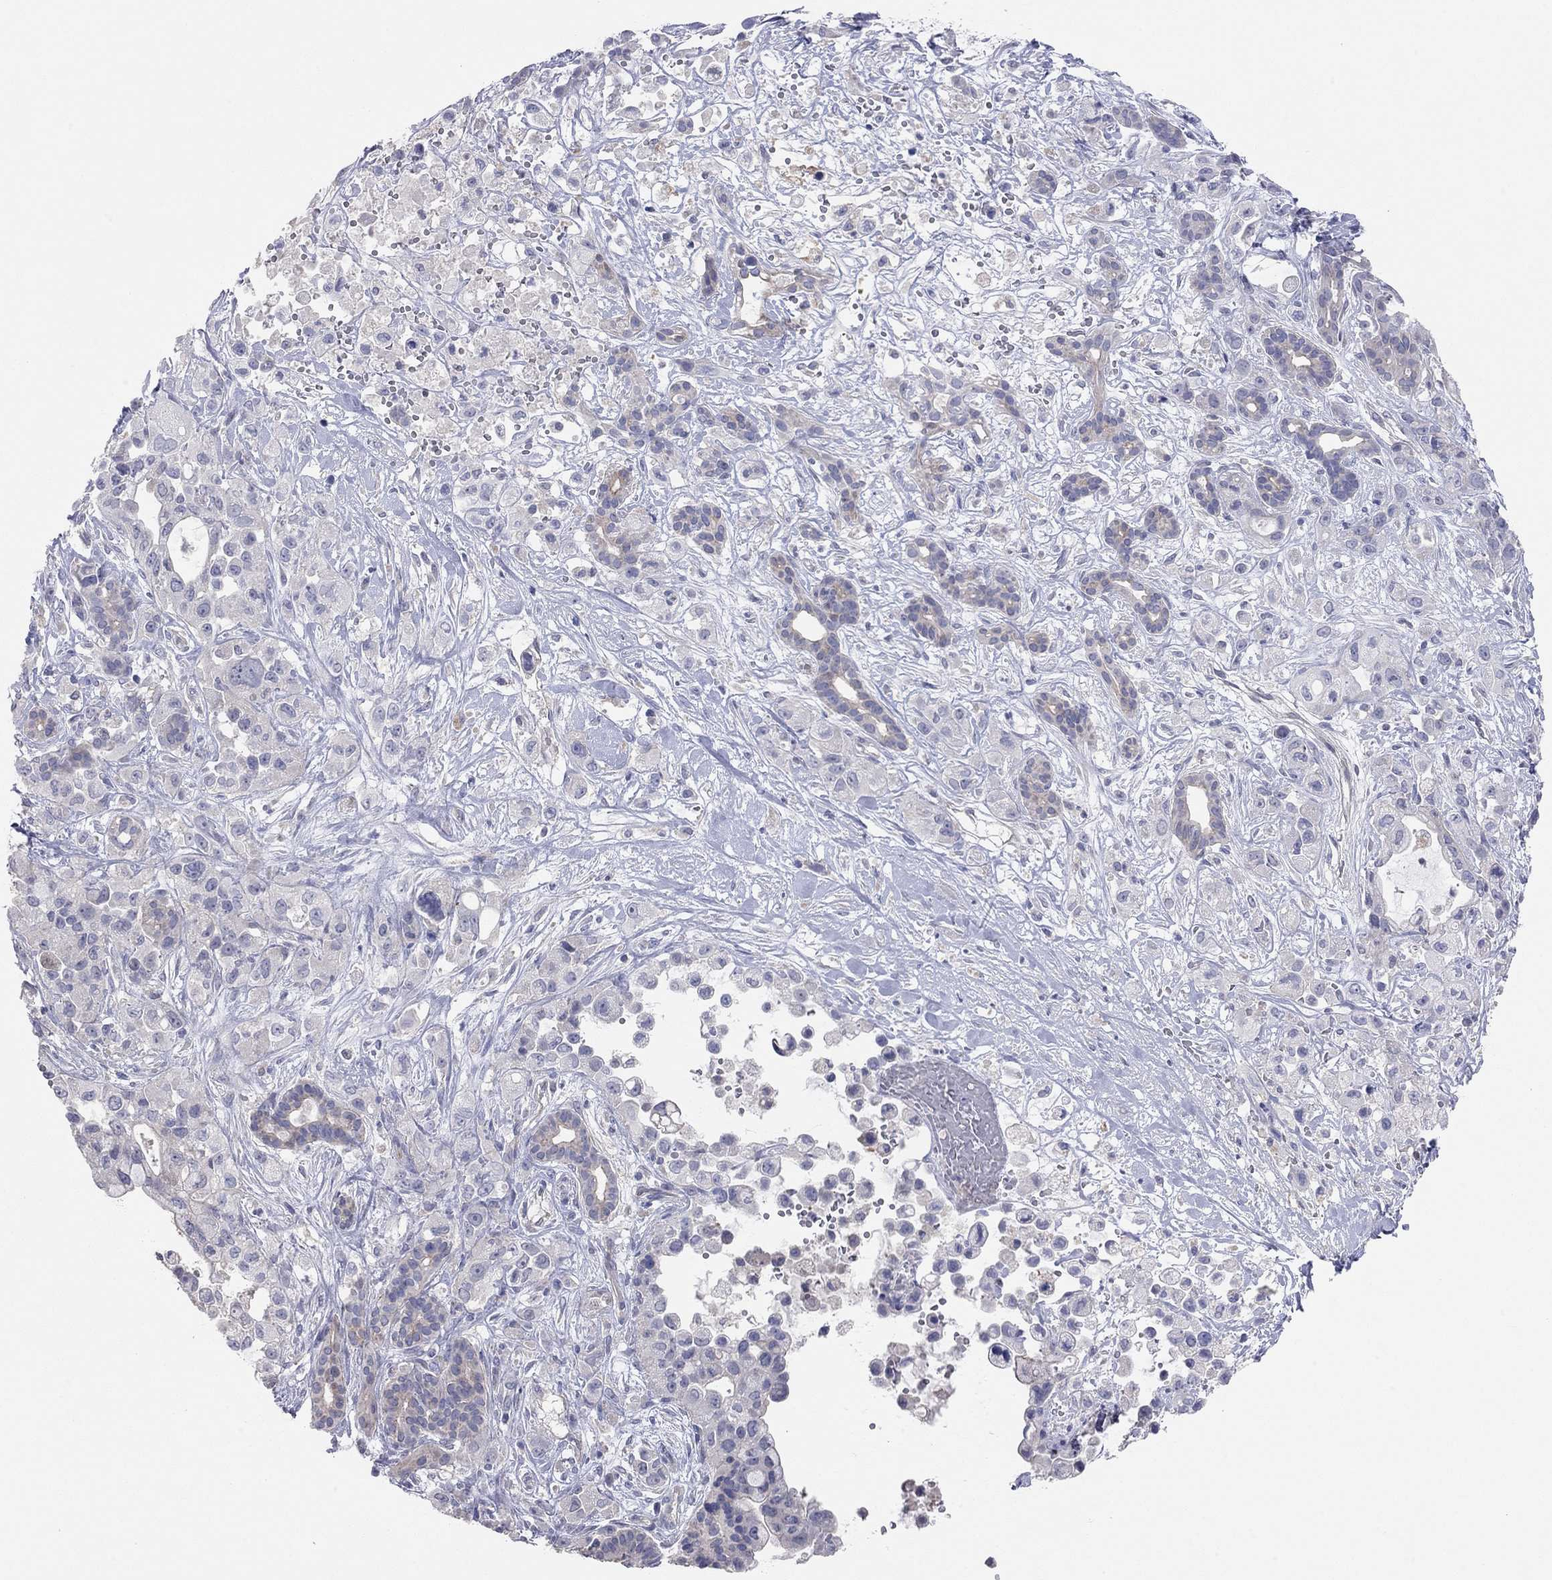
{"staining": {"intensity": "moderate", "quantity": "<25%", "location": "cytoplasmic/membranous"}, "tissue": "pancreatic cancer", "cell_type": "Tumor cells", "image_type": "cancer", "snomed": [{"axis": "morphology", "description": "Adenocarcinoma, NOS"}, {"axis": "topography", "description": "Pancreas"}], "caption": "IHC of human pancreatic cancer (adenocarcinoma) exhibits low levels of moderate cytoplasmic/membranous expression in about <25% of tumor cells.", "gene": "KCNB1", "patient": {"sex": "male", "age": 44}}